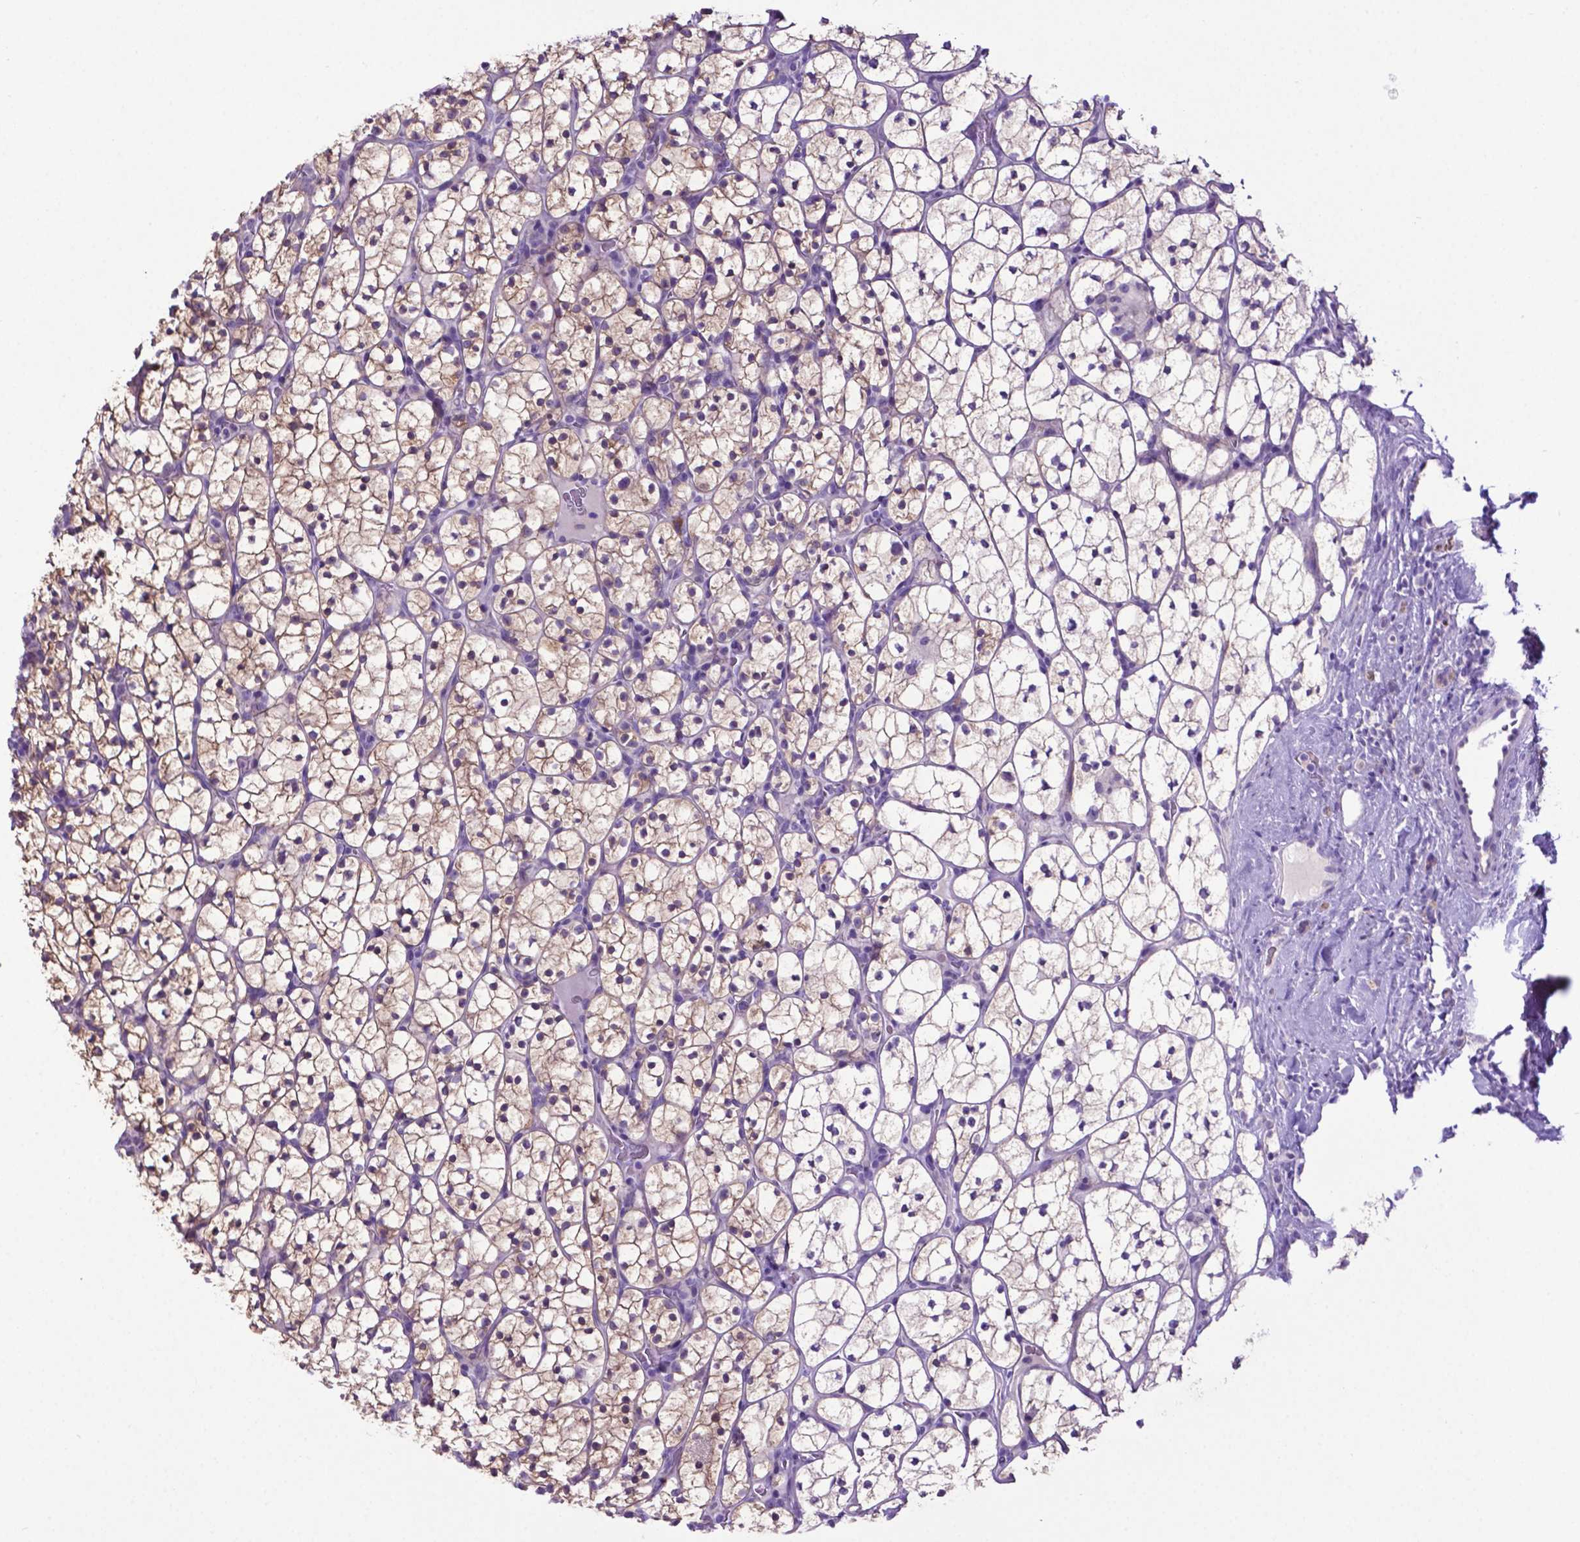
{"staining": {"intensity": "weak", "quantity": "<25%", "location": "cytoplasmic/membranous"}, "tissue": "renal cancer", "cell_type": "Tumor cells", "image_type": "cancer", "snomed": [{"axis": "morphology", "description": "Adenocarcinoma, NOS"}, {"axis": "topography", "description": "Kidney"}], "caption": "IHC micrograph of renal adenocarcinoma stained for a protein (brown), which shows no expression in tumor cells.", "gene": "ADRA2B", "patient": {"sex": "female", "age": 89}}